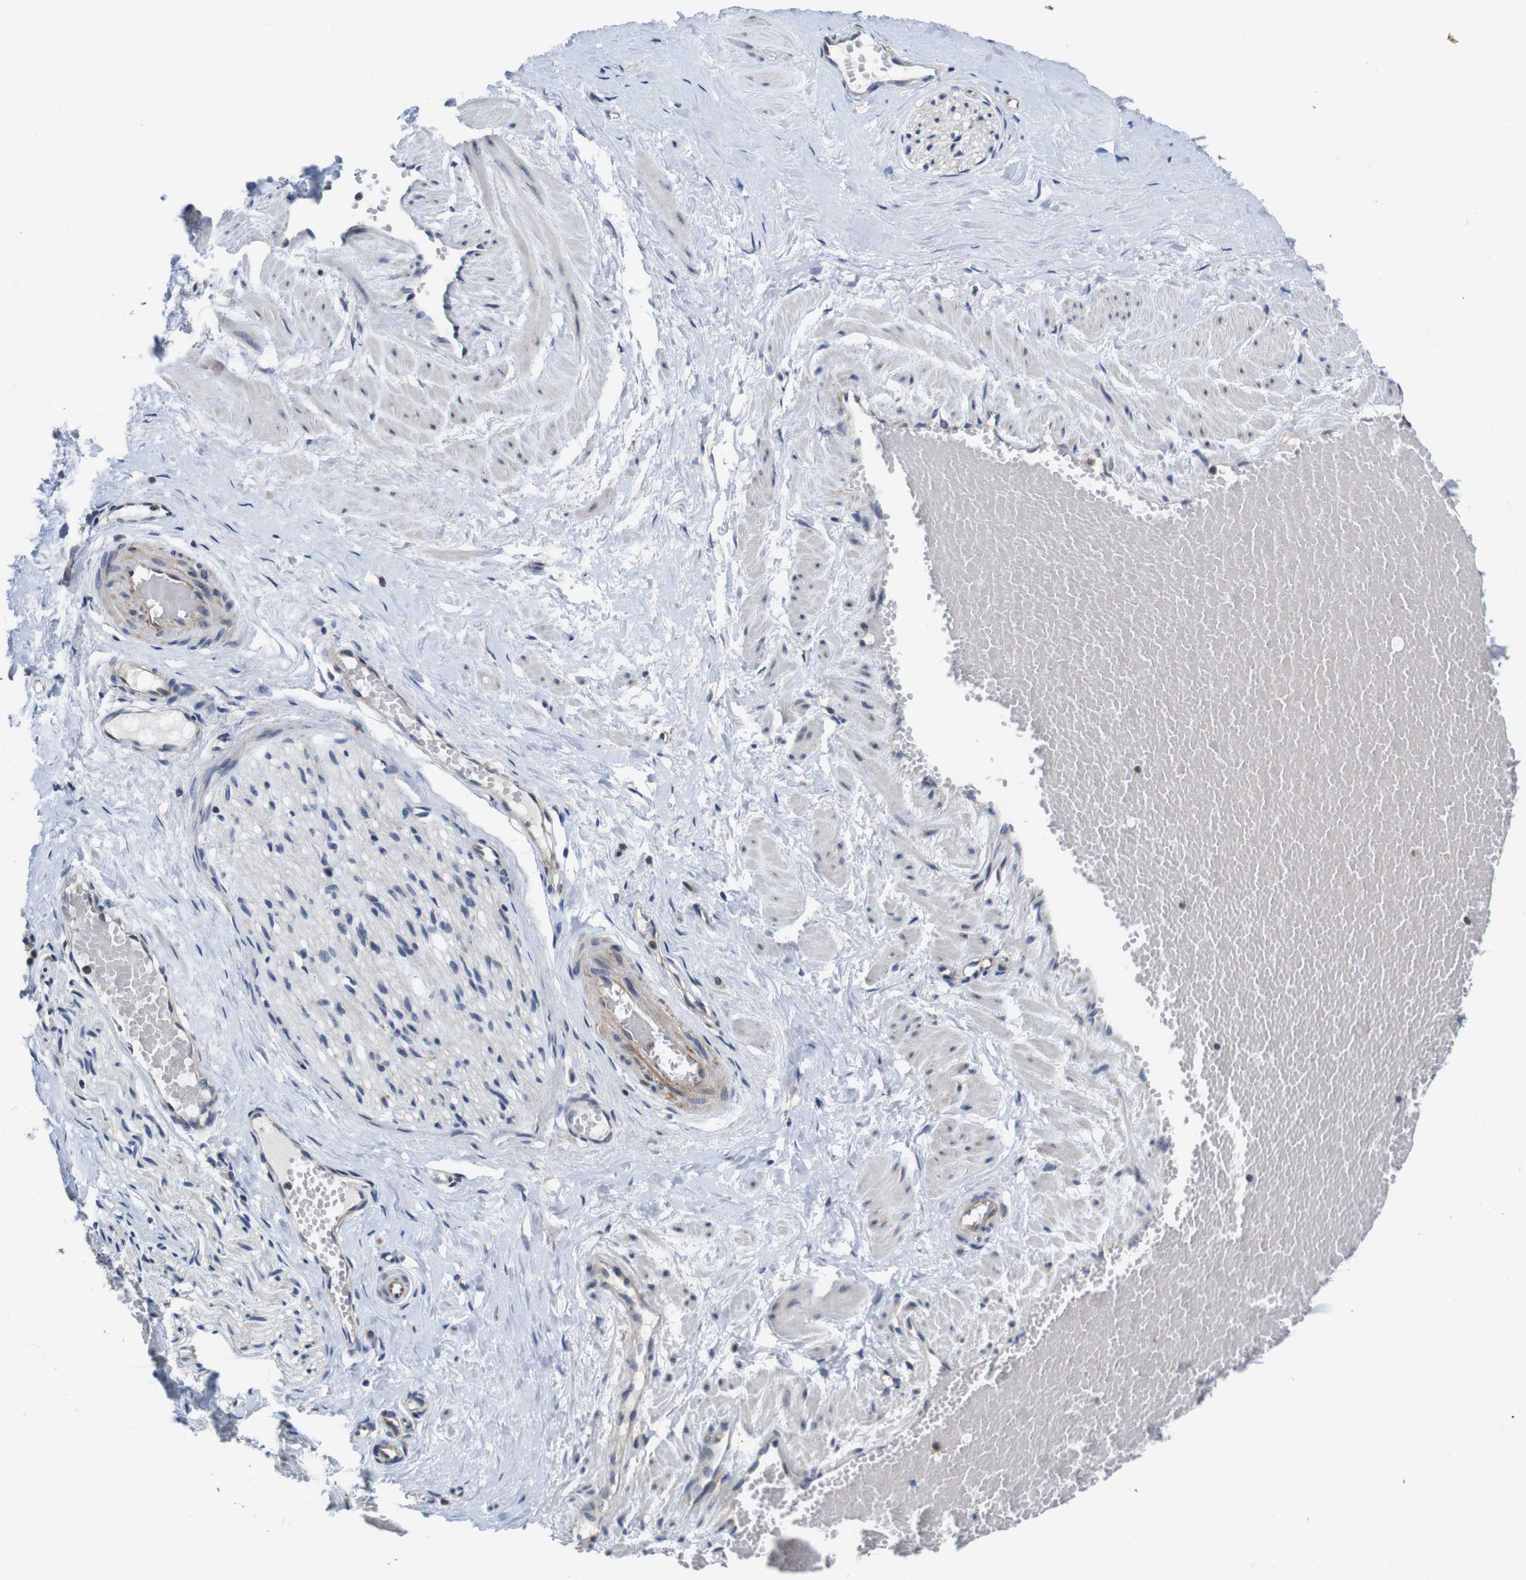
{"staining": {"intensity": "weak", "quantity": "<25%", "location": "cytoplasmic/membranous"}, "tissue": "adipose tissue", "cell_type": "Adipocytes", "image_type": "normal", "snomed": [{"axis": "morphology", "description": "Normal tissue, NOS"}, {"axis": "topography", "description": "Soft tissue"}, {"axis": "topography", "description": "Vascular tissue"}], "caption": "A high-resolution photomicrograph shows IHC staining of unremarkable adipose tissue, which exhibits no significant staining in adipocytes.", "gene": "MARCHF7", "patient": {"sex": "female", "age": 35}}